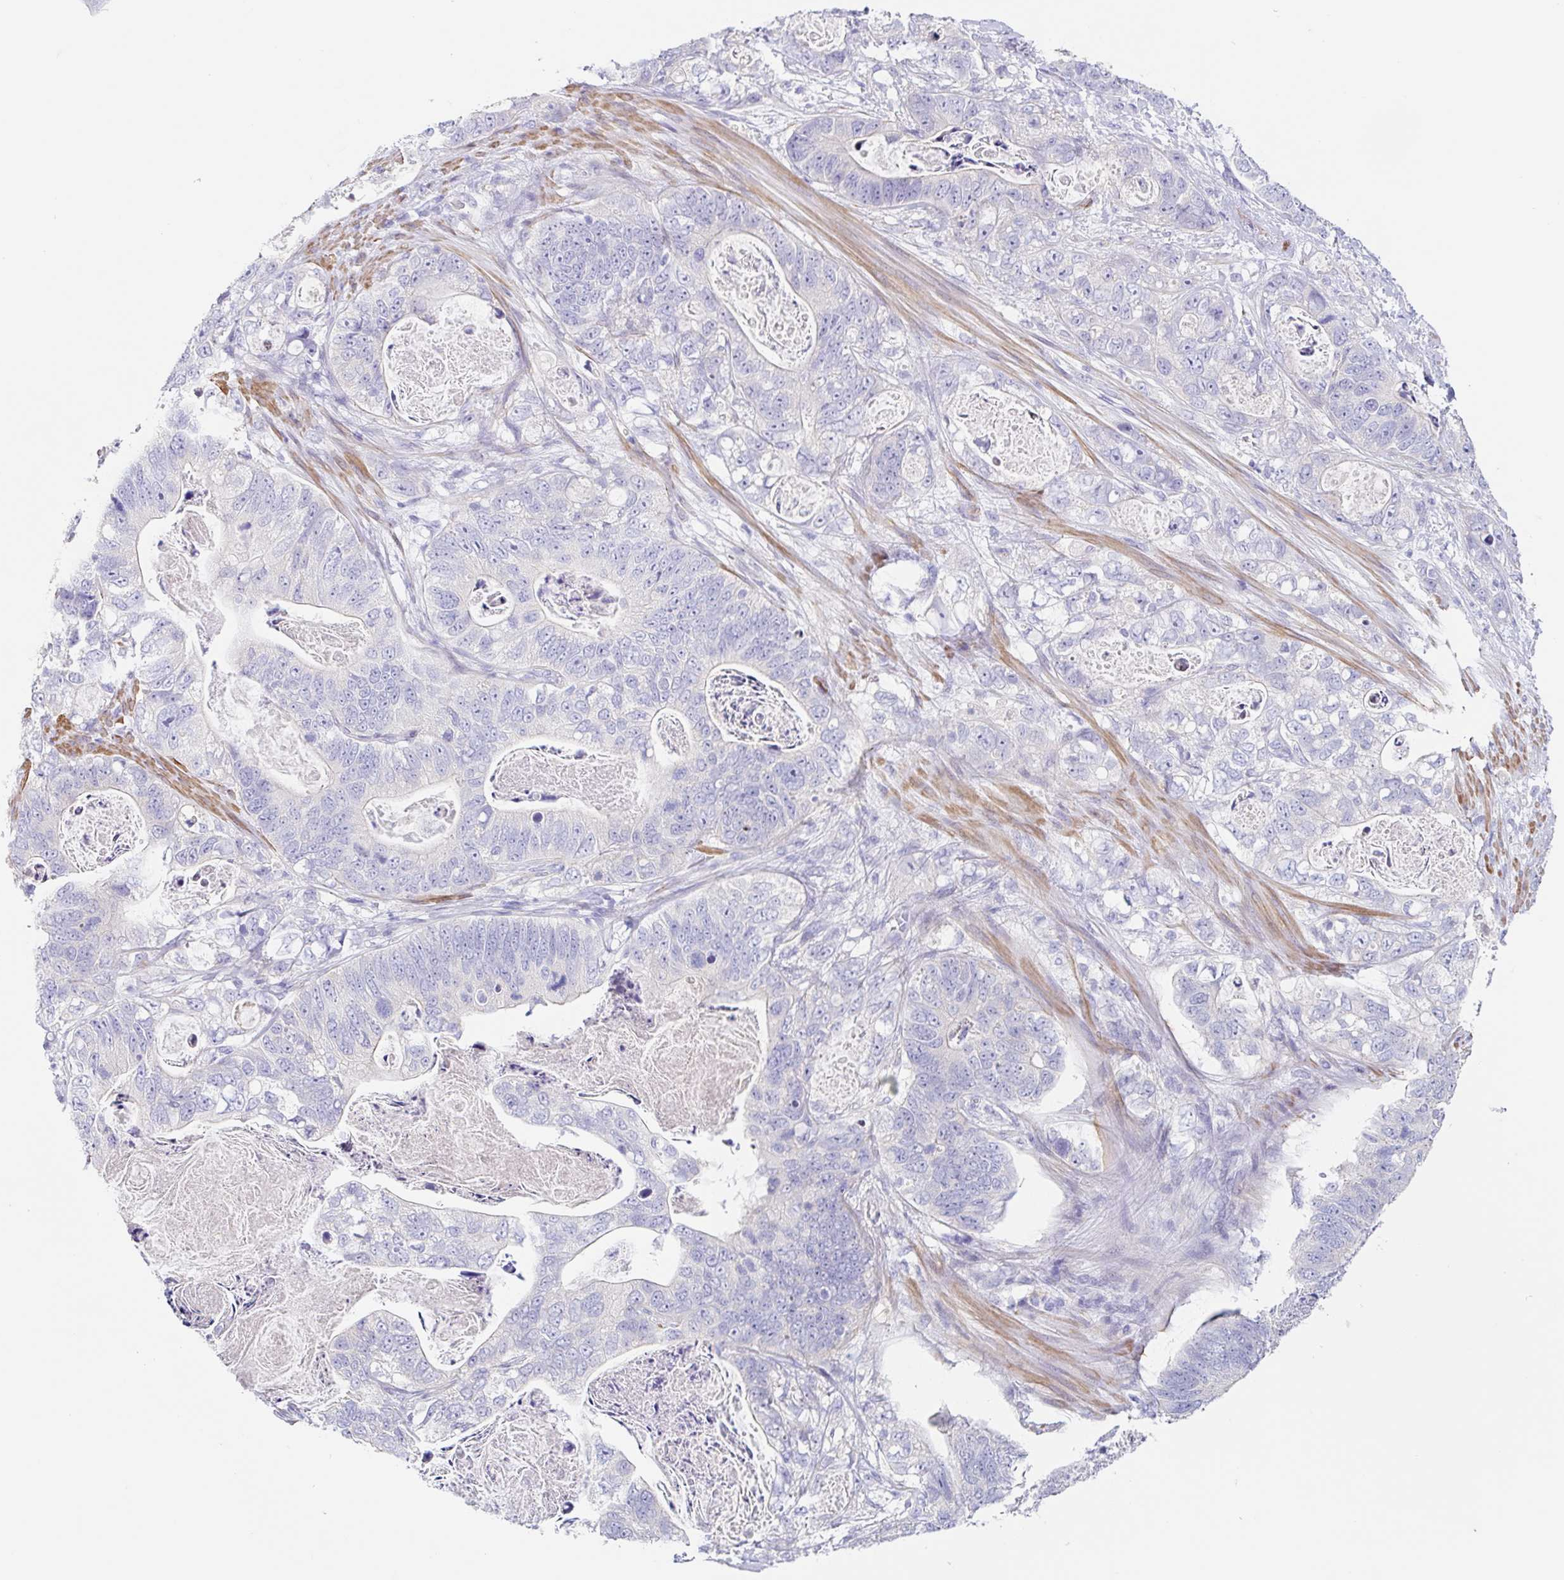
{"staining": {"intensity": "negative", "quantity": "none", "location": "none"}, "tissue": "stomach cancer", "cell_type": "Tumor cells", "image_type": "cancer", "snomed": [{"axis": "morphology", "description": "Normal tissue, NOS"}, {"axis": "morphology", "description": "Adenocarcinoma, NOS"}, {"axis": "topography", "description": "Stomach"}], "caption": "Immunohistochemistry micrograph of stomach cancer stained for a protein (brown), which demonstrates no positivity in tumor cells.", "gene": "DCAF17", "patient": {"sex": "female", "age": 89}}